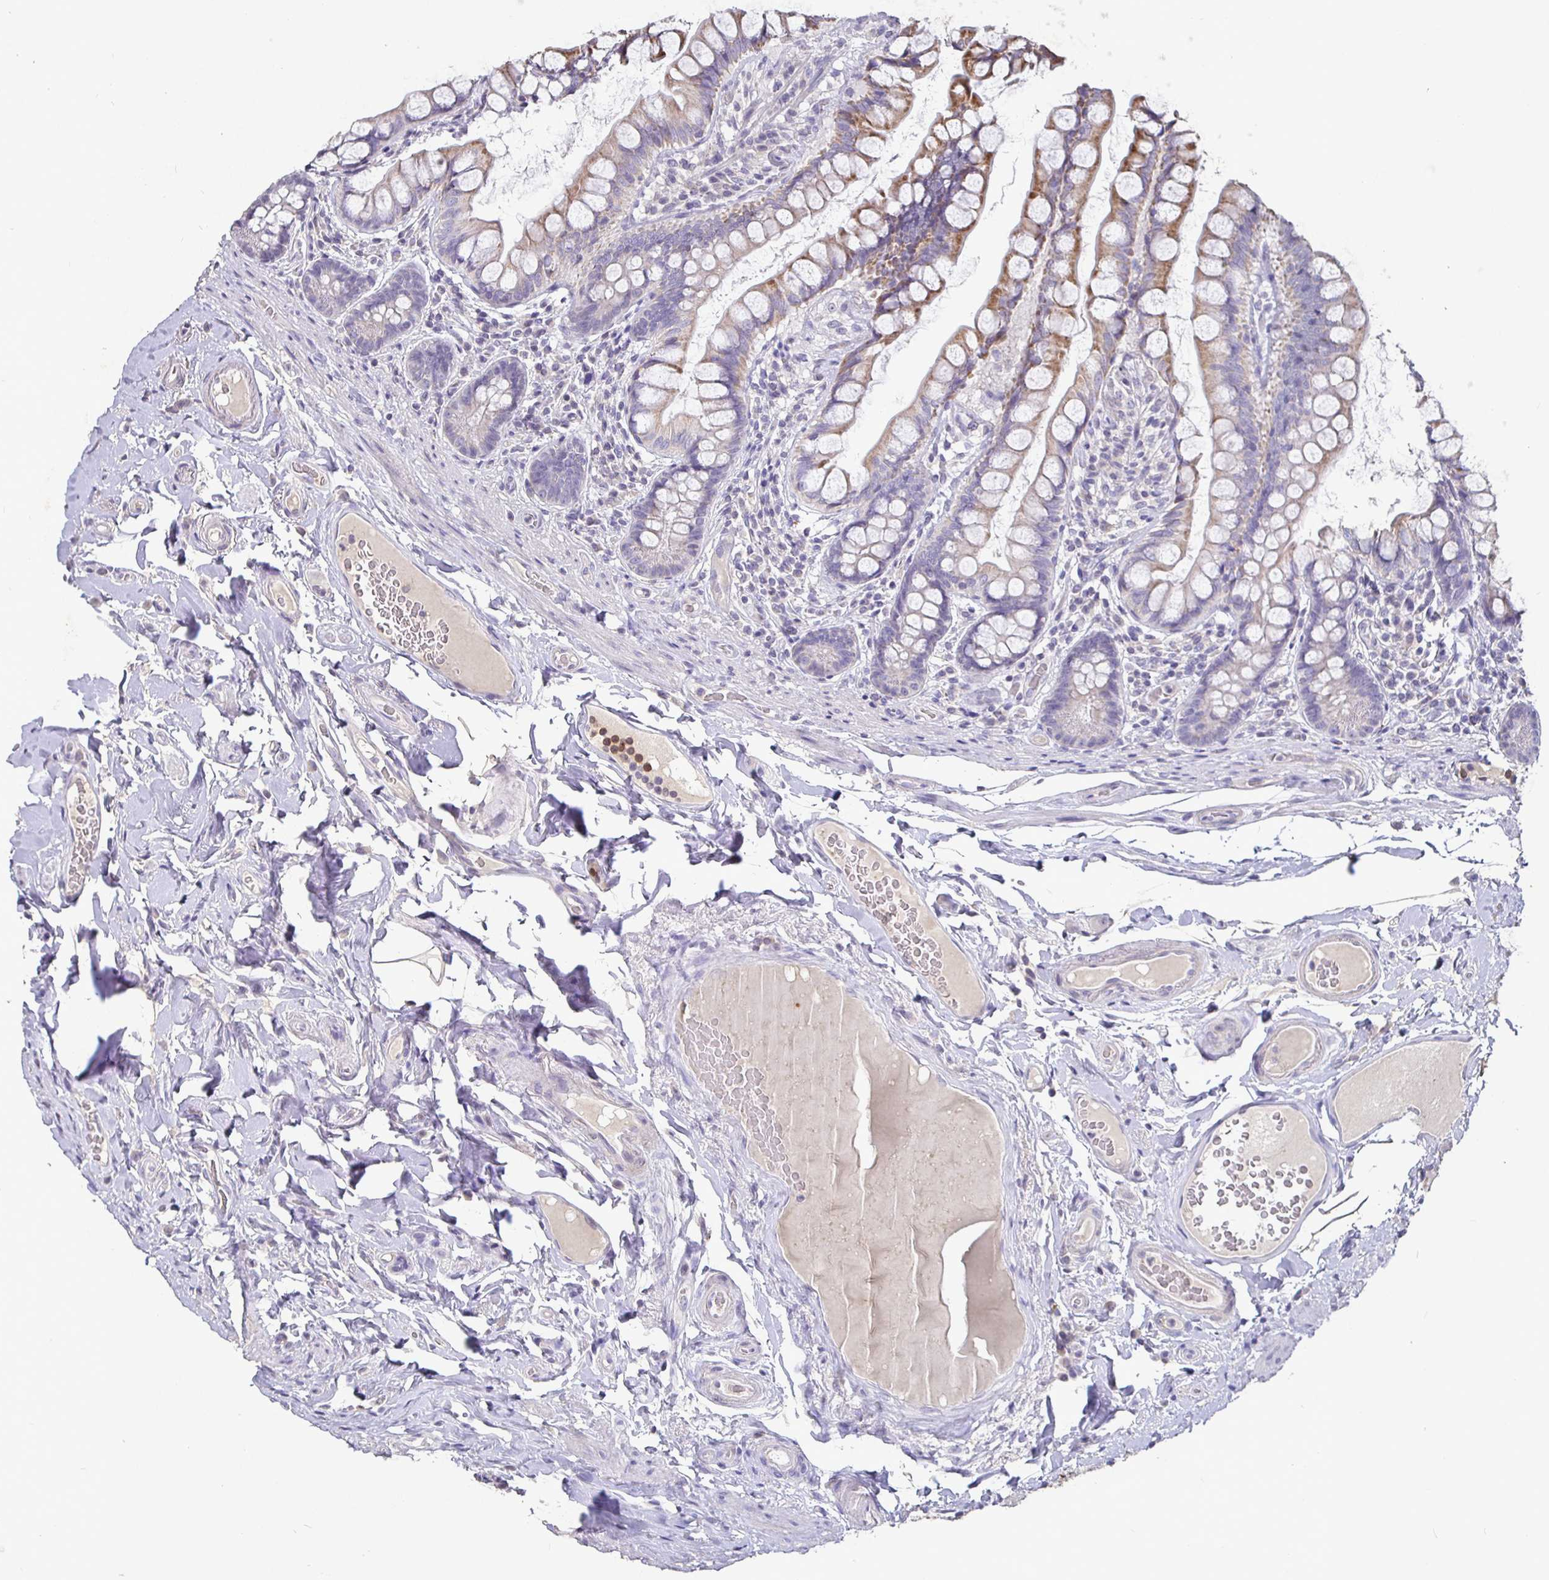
{"staining": {"intensity": "moderate", "quantity": "25%-75%", "location": "cytoplasmic/membranous"}, "tissue": "small intestine", "cell_type": "Glandular cells", "image_type": "normal", "snomed": [{"axis": "morphology", "description": "Normal tissue, NOS"}, {"axis": "topography", "description": "Small intestine"}], "caption": "High-power microscopy captured an IHC photomicrograph of benign small intestine, revealing moderate cytoplasmic/membranous expression in approximately 25%-75% of glandular cells.", "gene": "SHISA4", "patient": {"sex": "male", "age": 70}}